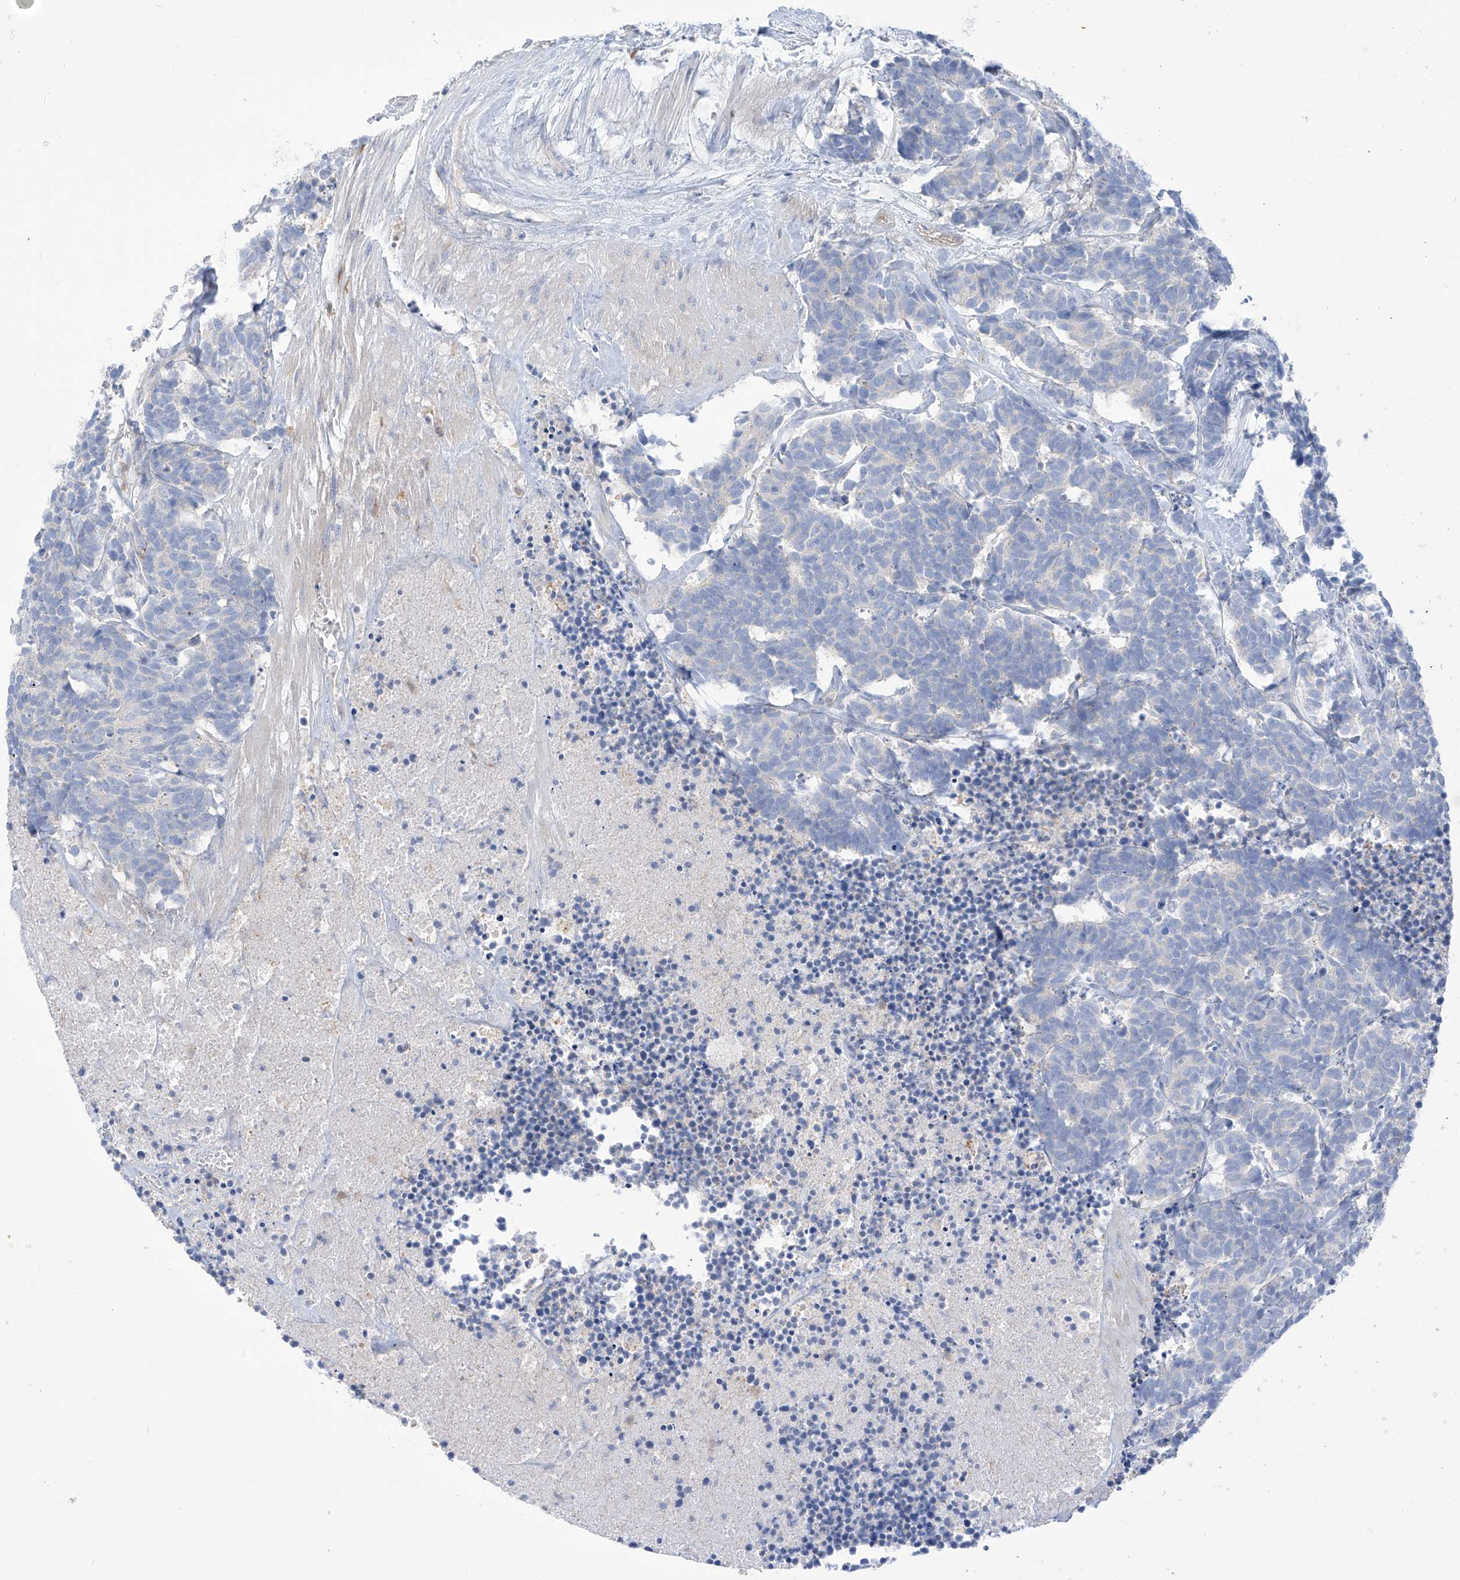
{"staining": {"intensity": "negative", "quantity": "none", "location": "none"}, "tissue": "carcinoid", "cell_type": "Tumor cells", "image_type": "cancer", "snomed": [{"axis": "morphology", "description": "Carcinoma, NOS"}, {"axis": "morphology", "description": "Carcinoid, malignant, NOS"}, {"axis": "topography", "description": "Urinary bladder"}], "caption": "Immunohistochemistry (IHC) histopathology image of carcinoid (malignant) stained for a protein (brown), which demonstrates no staining in tumor cells.", "gene": "FABP2", "patient": {"sex": "male", "age": 57}}